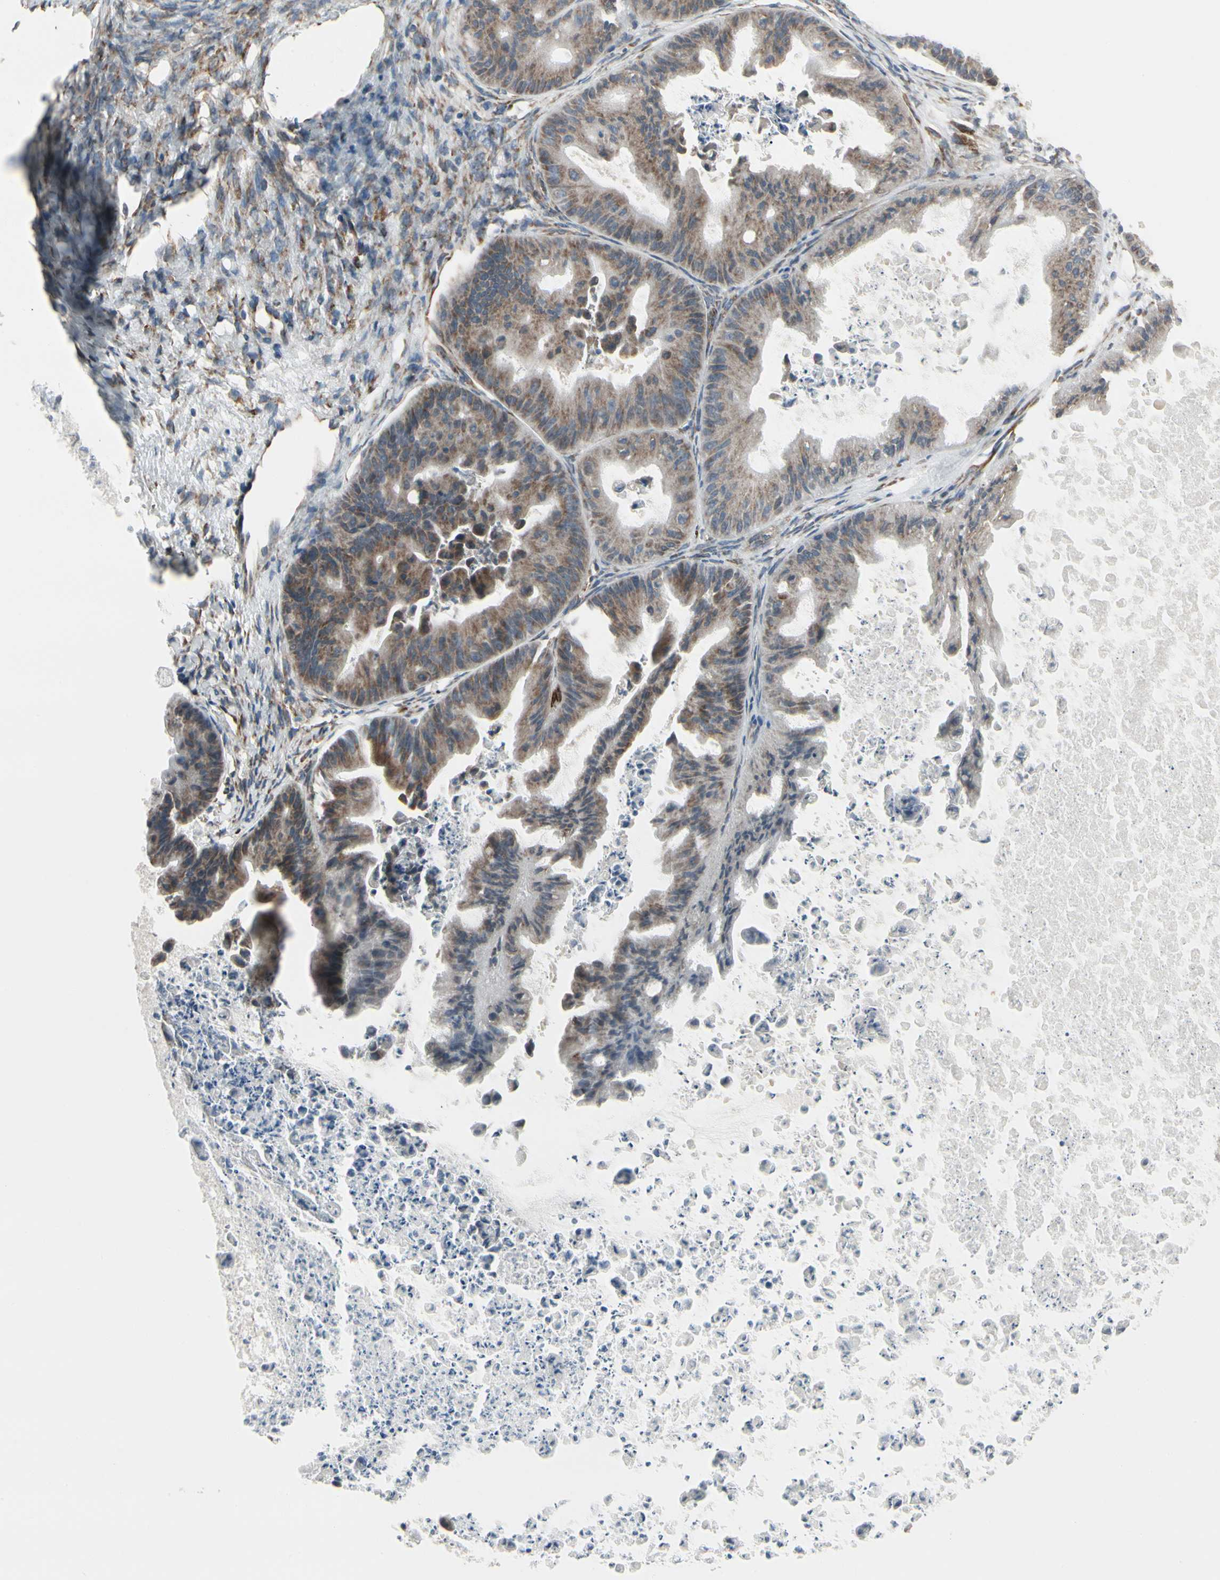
{"staining": {"intensity": "moderate", "quantity": ">75%", "location": "cytoplasmic/membranous"}, "tissue": "ovarian cancer", "cell_type": "Tumor cells", "image_type": "cancer", "snomed": [{"axis": "morphology", "description": "Cystadenocarcinoma, mucinous, NOS"}, {"axis": "topography", "description": "Ovary"}], "caption": "IHC staining of mucinous cystadenocarcinoma (ovarian), which displays medium levels of moderate cytoplasmic/membranous positivity in approximately >75% of tumor cells indicating moderate cytoplasmic/membranous protein expression. The staining was performed using DAB (3,3'-diaminobenzidine) (brown) for protein detection and nuclei were counterstained in hematoxylin (blue).", "gene": "FNDC3A", "patient": {"sex": "female", "age": 37}}